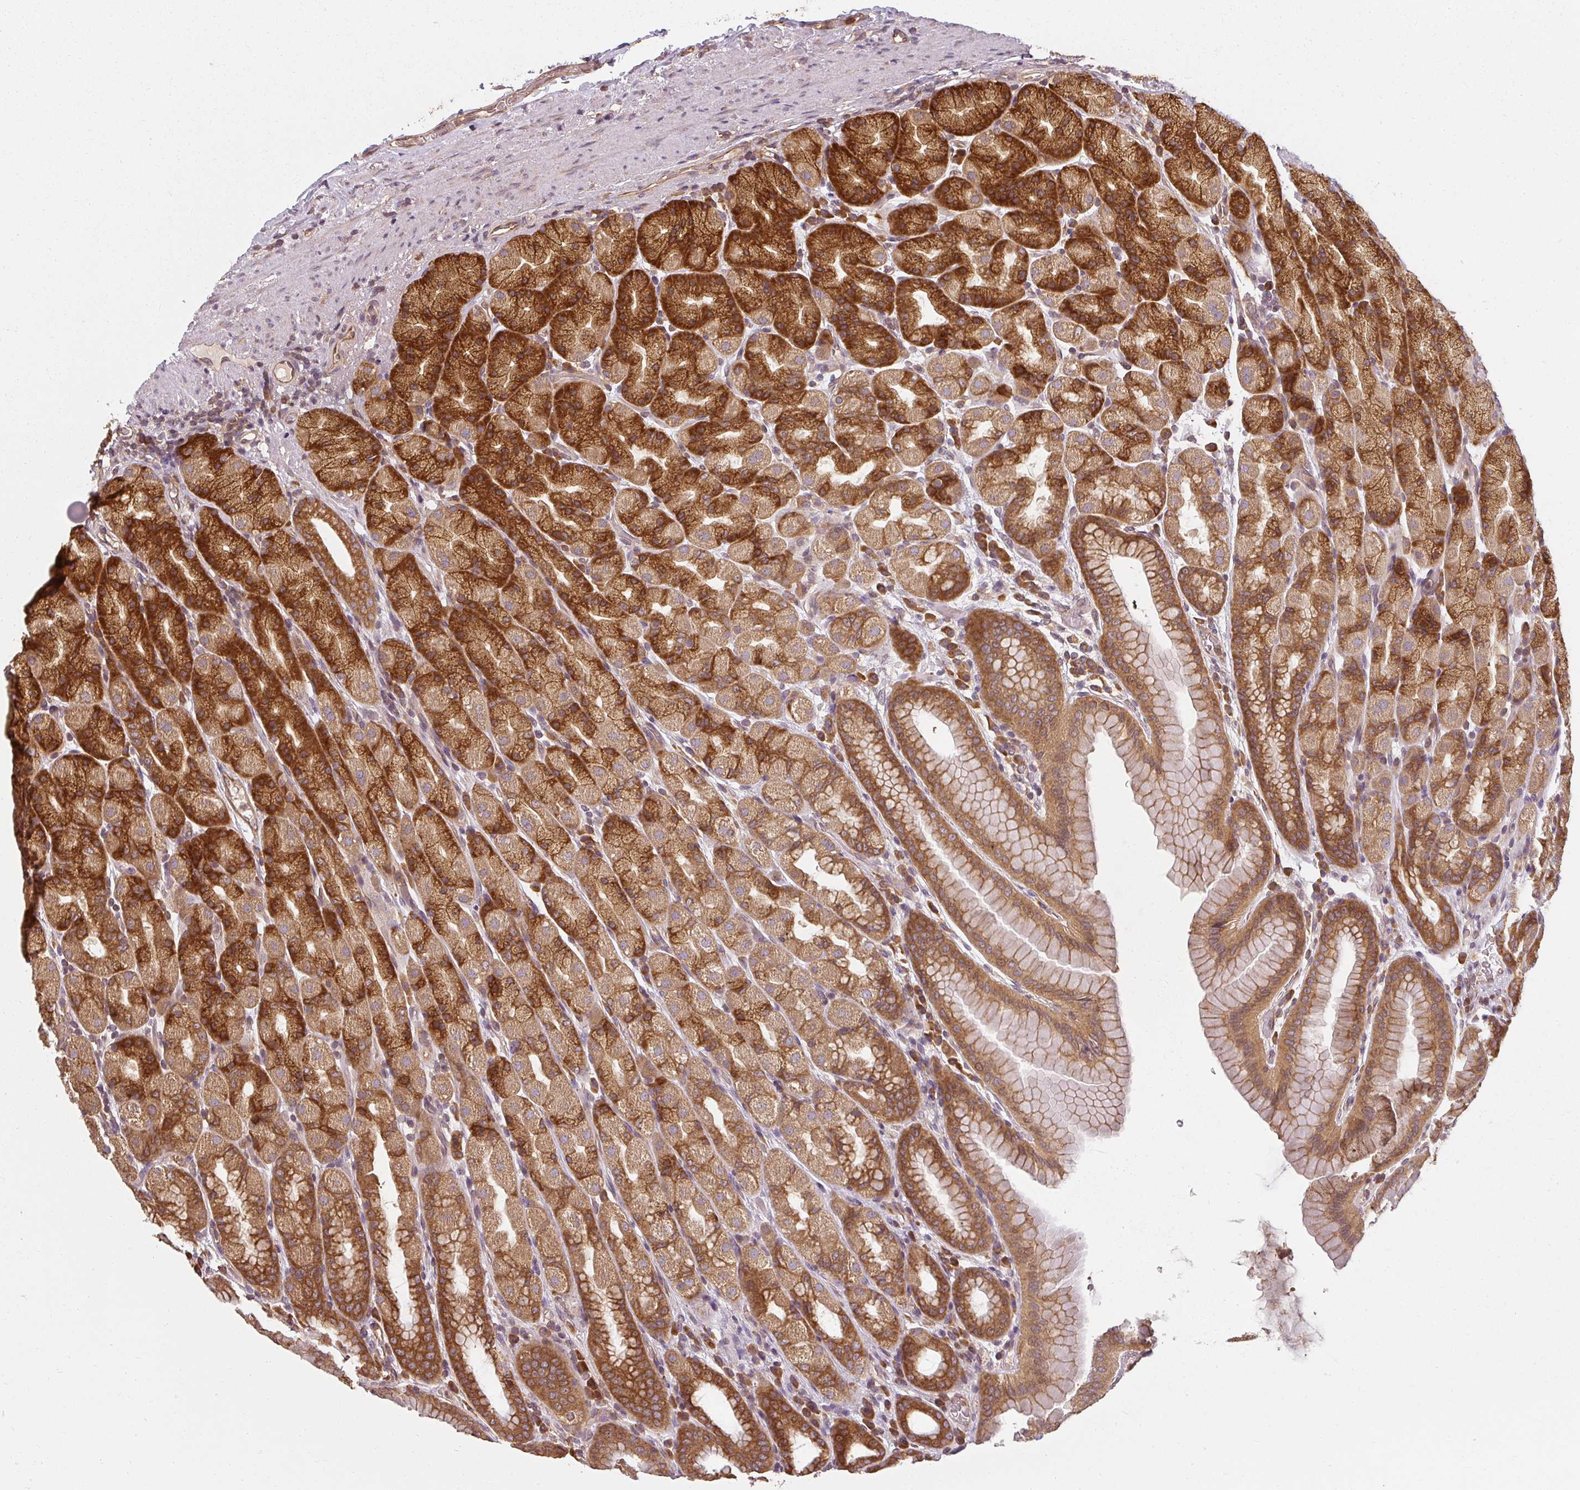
{"staining": {"intensity": "strong", "quantity": ">75%", "location": "cytoplasmic/membranous"}, "tissue": "stomach", "cell_type": "Glandular cells", "image_type": "normal", "snomed": [{"axis": "morphology", "description": "Normal tissue, NOS"}, {"axis": "topography", "description": "Stomach, upper"}, {"axis": "topography", "description": "Stomach"}], "caption": "Immunohistochemistry (IHC) micrograph of benign stomach: human stomach stained using immunohistochemistry (IHC) reveals high levels of strong protein expression localized specifically in the cytoplasmic/membranous of glandular cells, appearing as a cytoplasmic/membranous brown color.", "gene": "RPL24", "patient": {"sex": "male", "age": 68}}